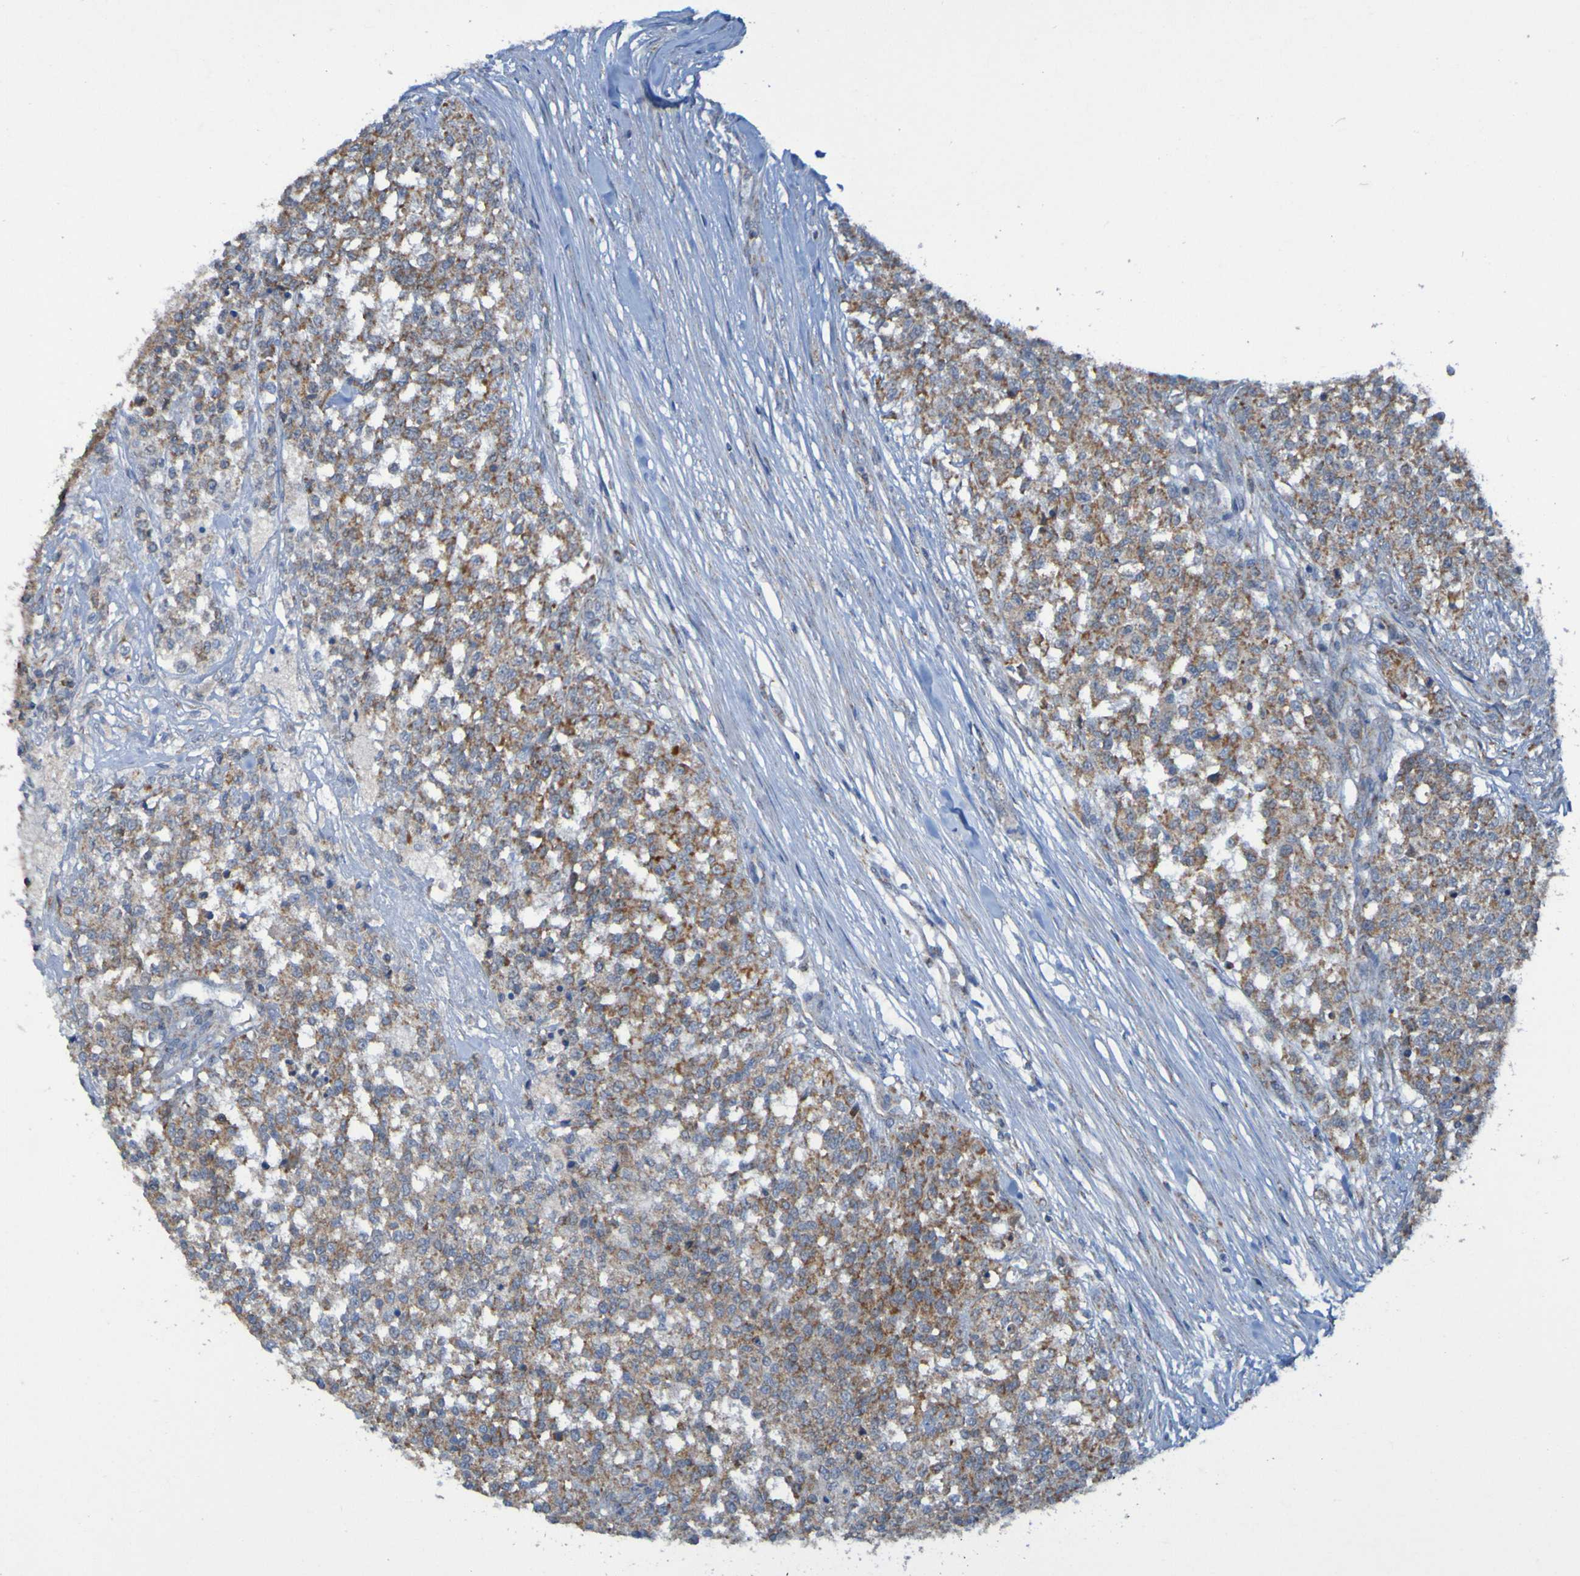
{"staining": {"intensity": "moderate", "quantity": ">75%", "location": "cytoplasmic/membranous"}, "tissue": "testis cancer", "cell_type": "Tumor cells", "image_type": "cancer", "snomed": [{"axis": "morphology", "description": "Seminoma, NOS"}, {"axis": "topography", "description": "Testis"}], "caption": "Protein staining displays moderate cytoplasmic/membranous positivity in about >75% of tumor cells in testis cancer (seminoma). The staining was performed using DAB (3,3'-diaminobenzidine), with brown indicating positive protein expression. Nuclei are stained blue with hematoxylin.", "gene": "CCDC51", "patient": {"sex": "male", "age": 59}}